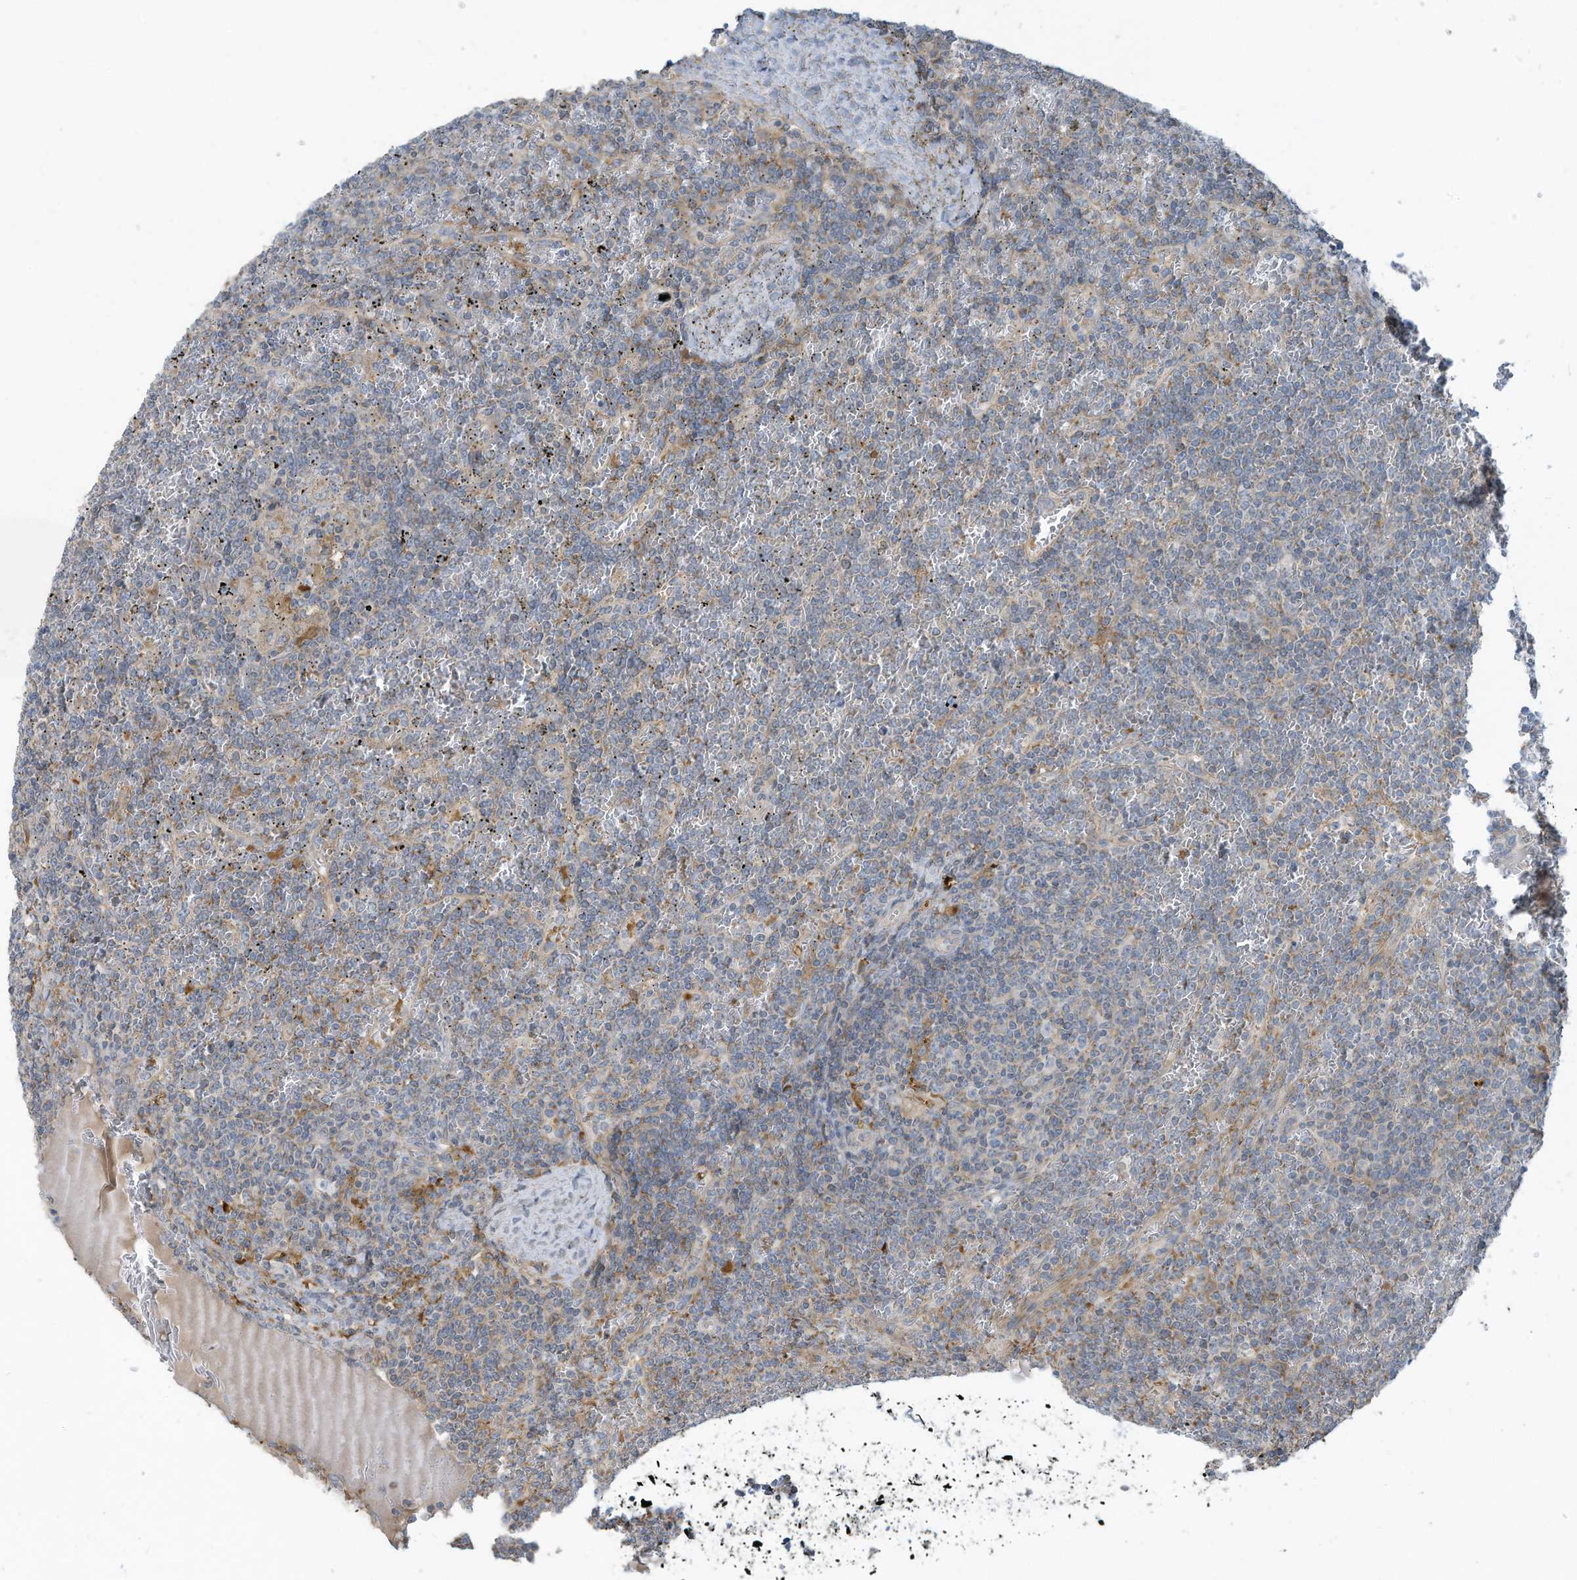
{"staining": {"intensity": "negative", "quantity": "none", "location": "none"}, "tissue": "lymphoma", "cell_type": "Tumor cells", "image_type": "cancer", "snomed": [{"axis": "morphology", "description": "Malignant lymphoma, non-Hodgkin's type, Low grade"}, {"axis": "topography", "description": "Spleen"}], "caption": "Malignant lymphoma, non-Hodgkin's type (low-grade) stained for a protein using immunohistochemistry (IHC) exhibits no staining tumor cells.", "gene": "GTPBP2", "patient": {"sex": "female", "age": 19}}